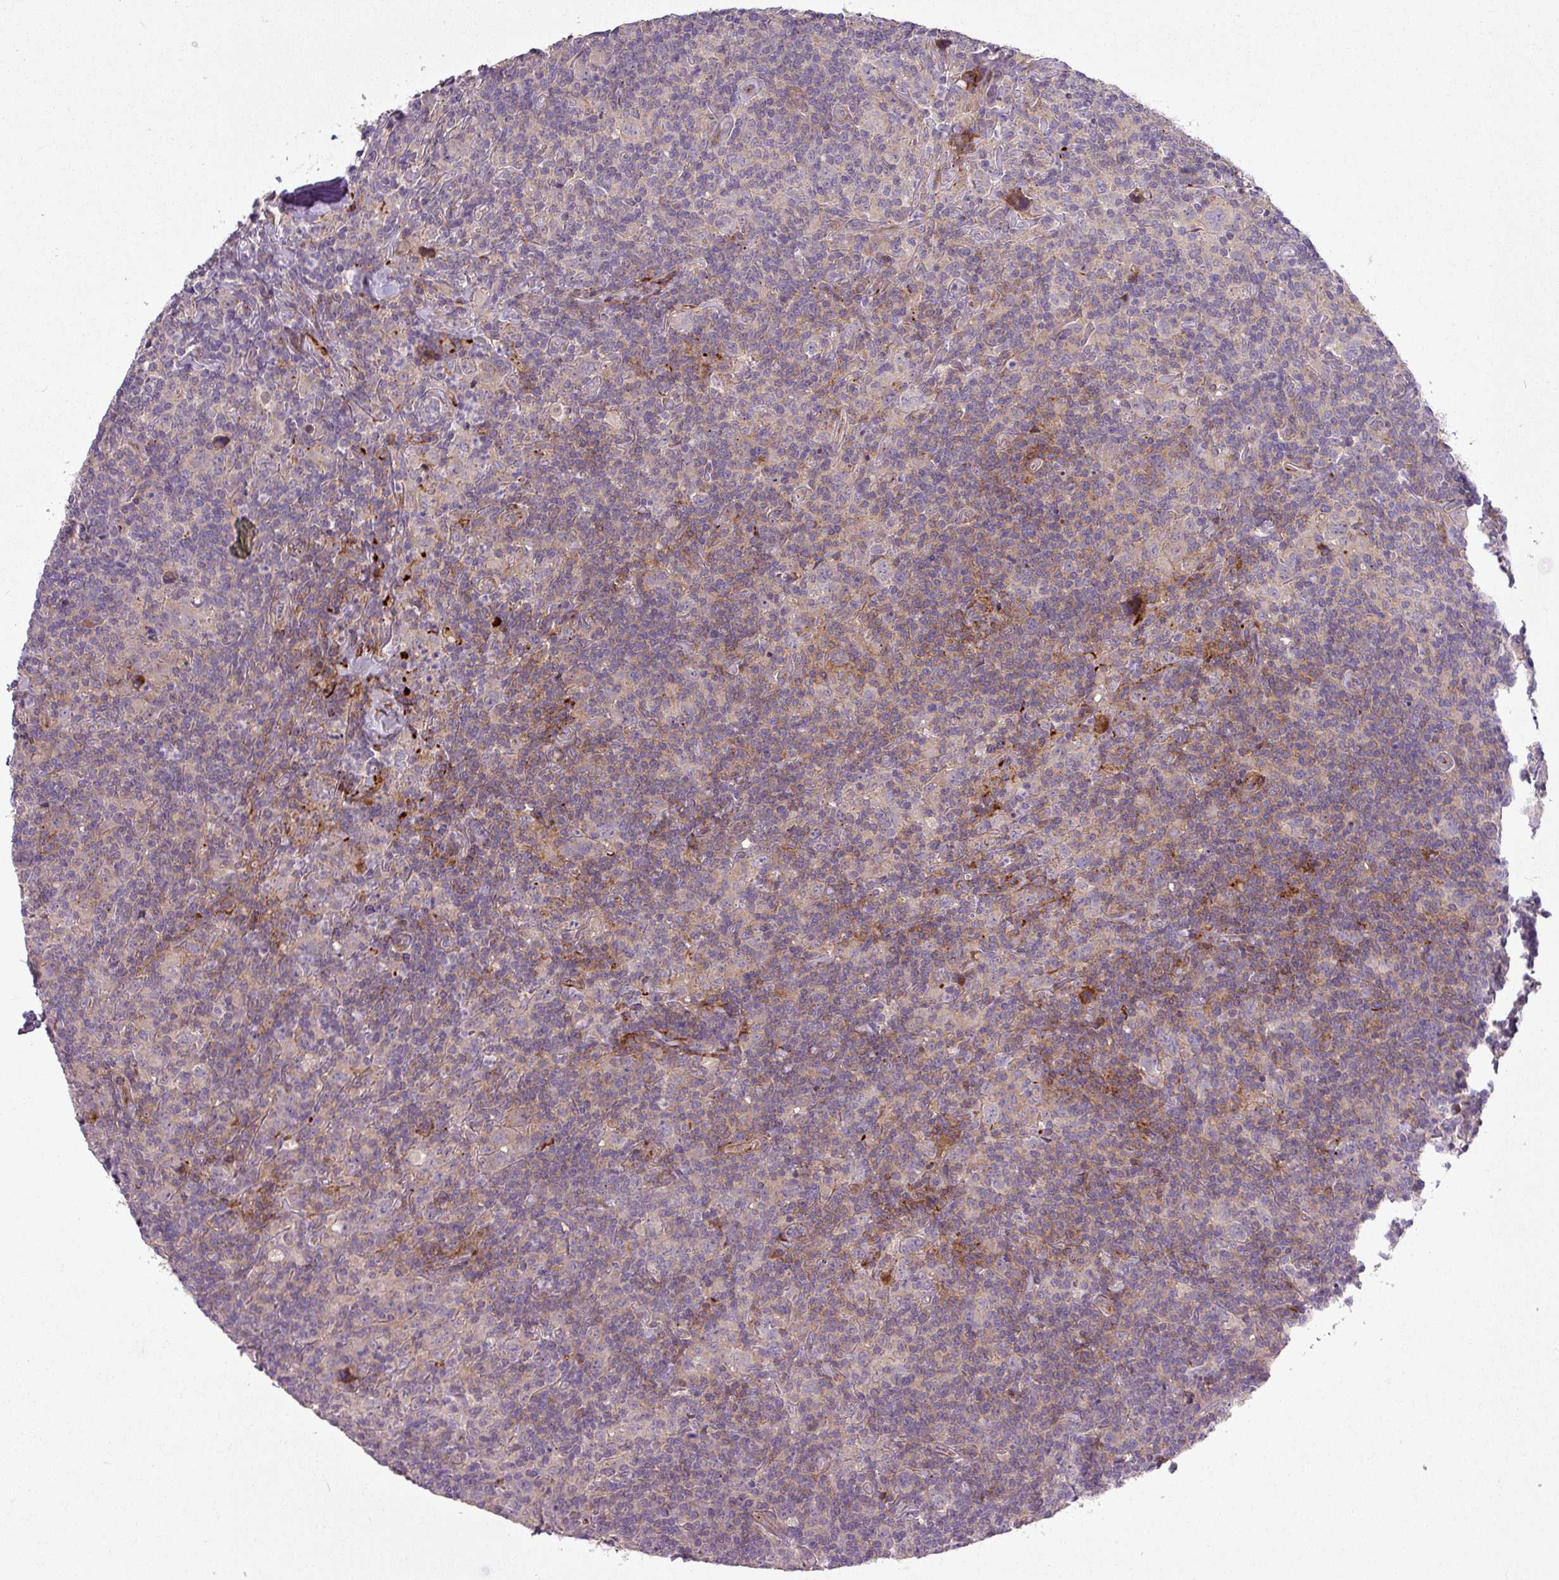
{"staining": {"intensity": "negative", "quantity": "none", "location": "none"}, "tissue": "lymphoma", "cell_type": "Tumor cells", "image_type": "cancer", "snomed": [{"axis": "morphology", "description": "Hodgkin's disease, NOS"}, {"axis": "topography", "description": "Lymph node"}], "caption": "DAB immunohistochemical staining of lymphoma reveals no significant staining in tumor cells. (DAB immunohistochemistry visualized using brightfield microscopy, high magnification).", "gene": "TPRA1", "patient": {"sex": "female", "age": 18}}